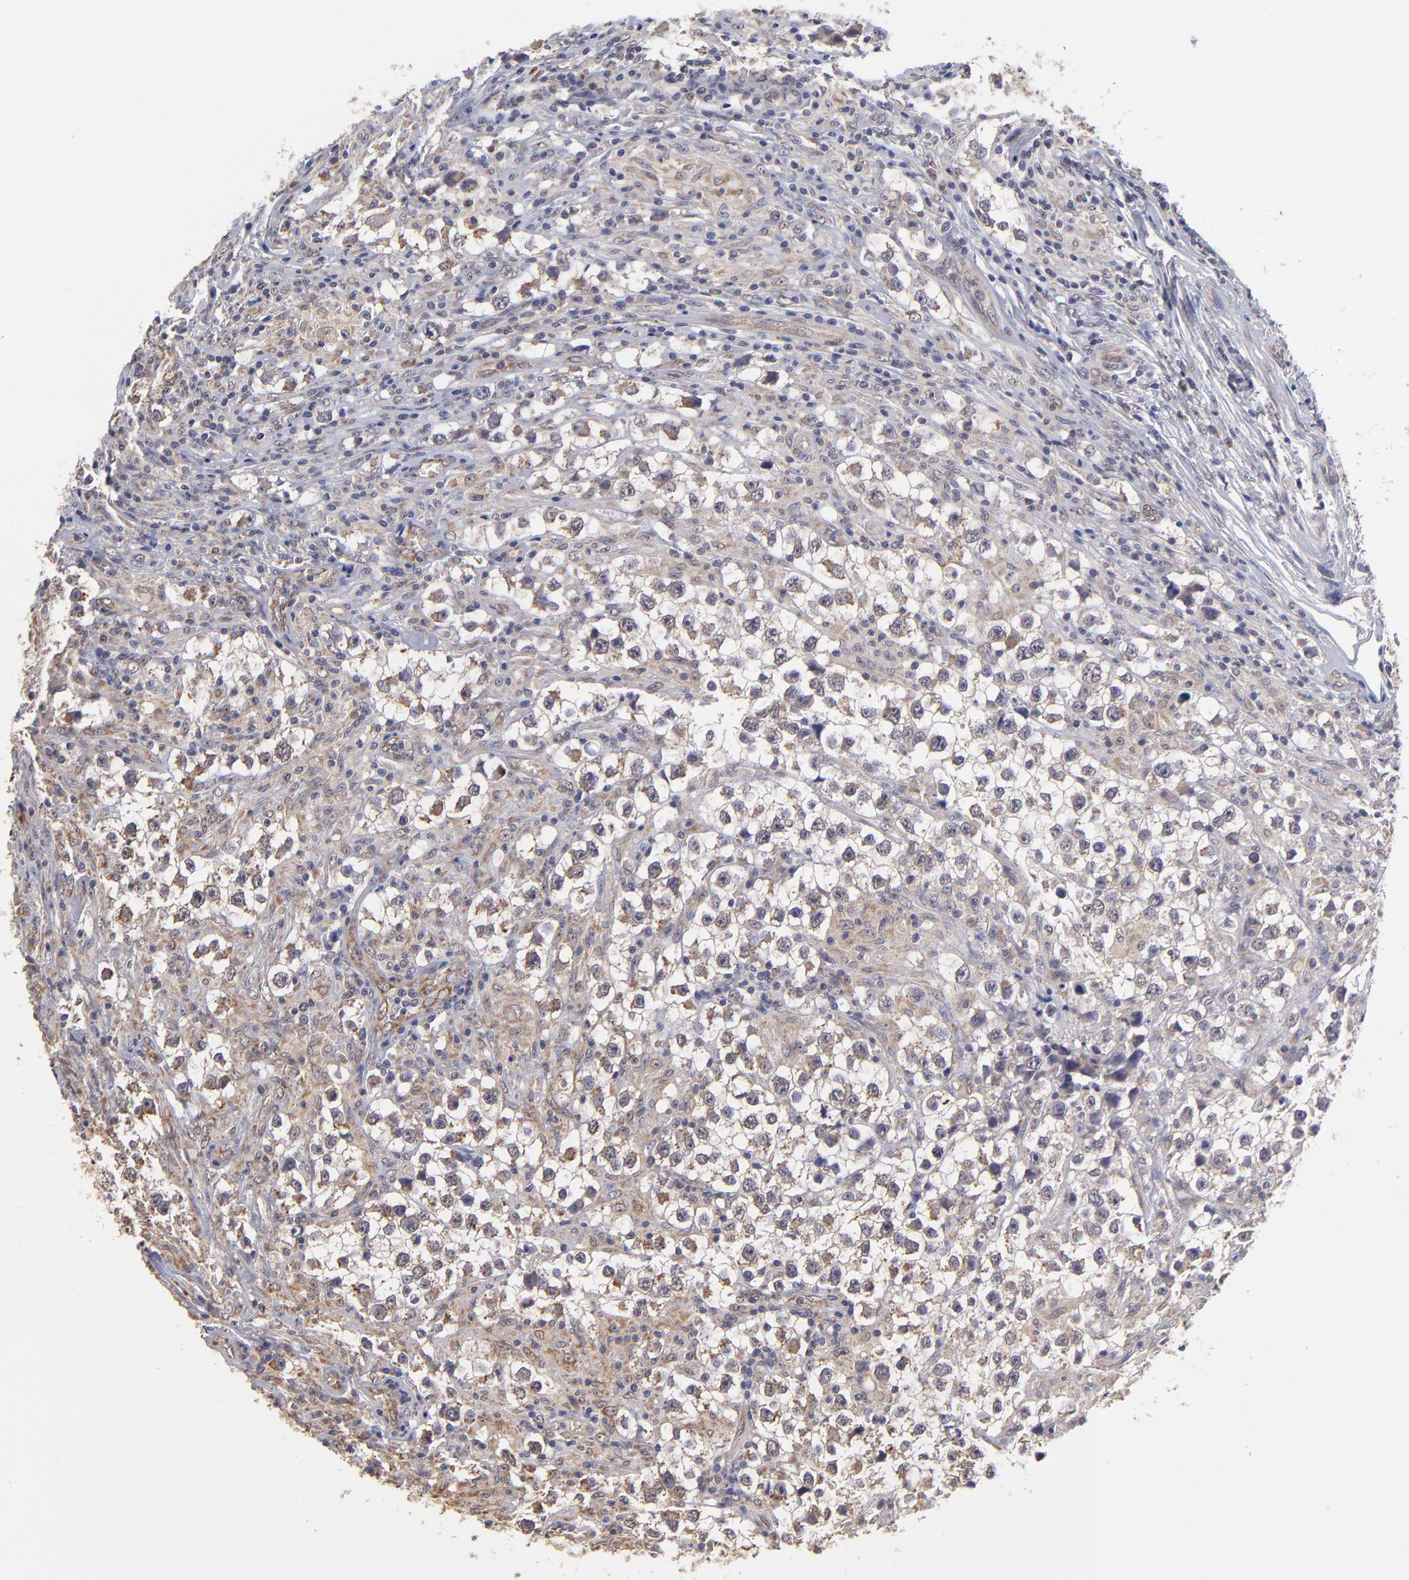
{"staining": {"intensity": "moderate", "quantity": "25%-75%", "location": "cytoplasmic/membranous"}, "tissue": "testis cancer", "cell_type": "Tumor cells", "image_type": "cancer", "snomed": [{"axis": "morphology", "description": "Seminoma, NOS"}, {"axis": "topography", "description": "Testis"}], "caption": "DAB (3,3'-diaminobenzidine) immunohistochemical staining of human testis seminoma displays moderate cytoplasmic/membranous protein staining in approximately 25%-75% of tumor cells.", "gene": "UBE2H", "patient": {"sex": "male", "age": 32}}